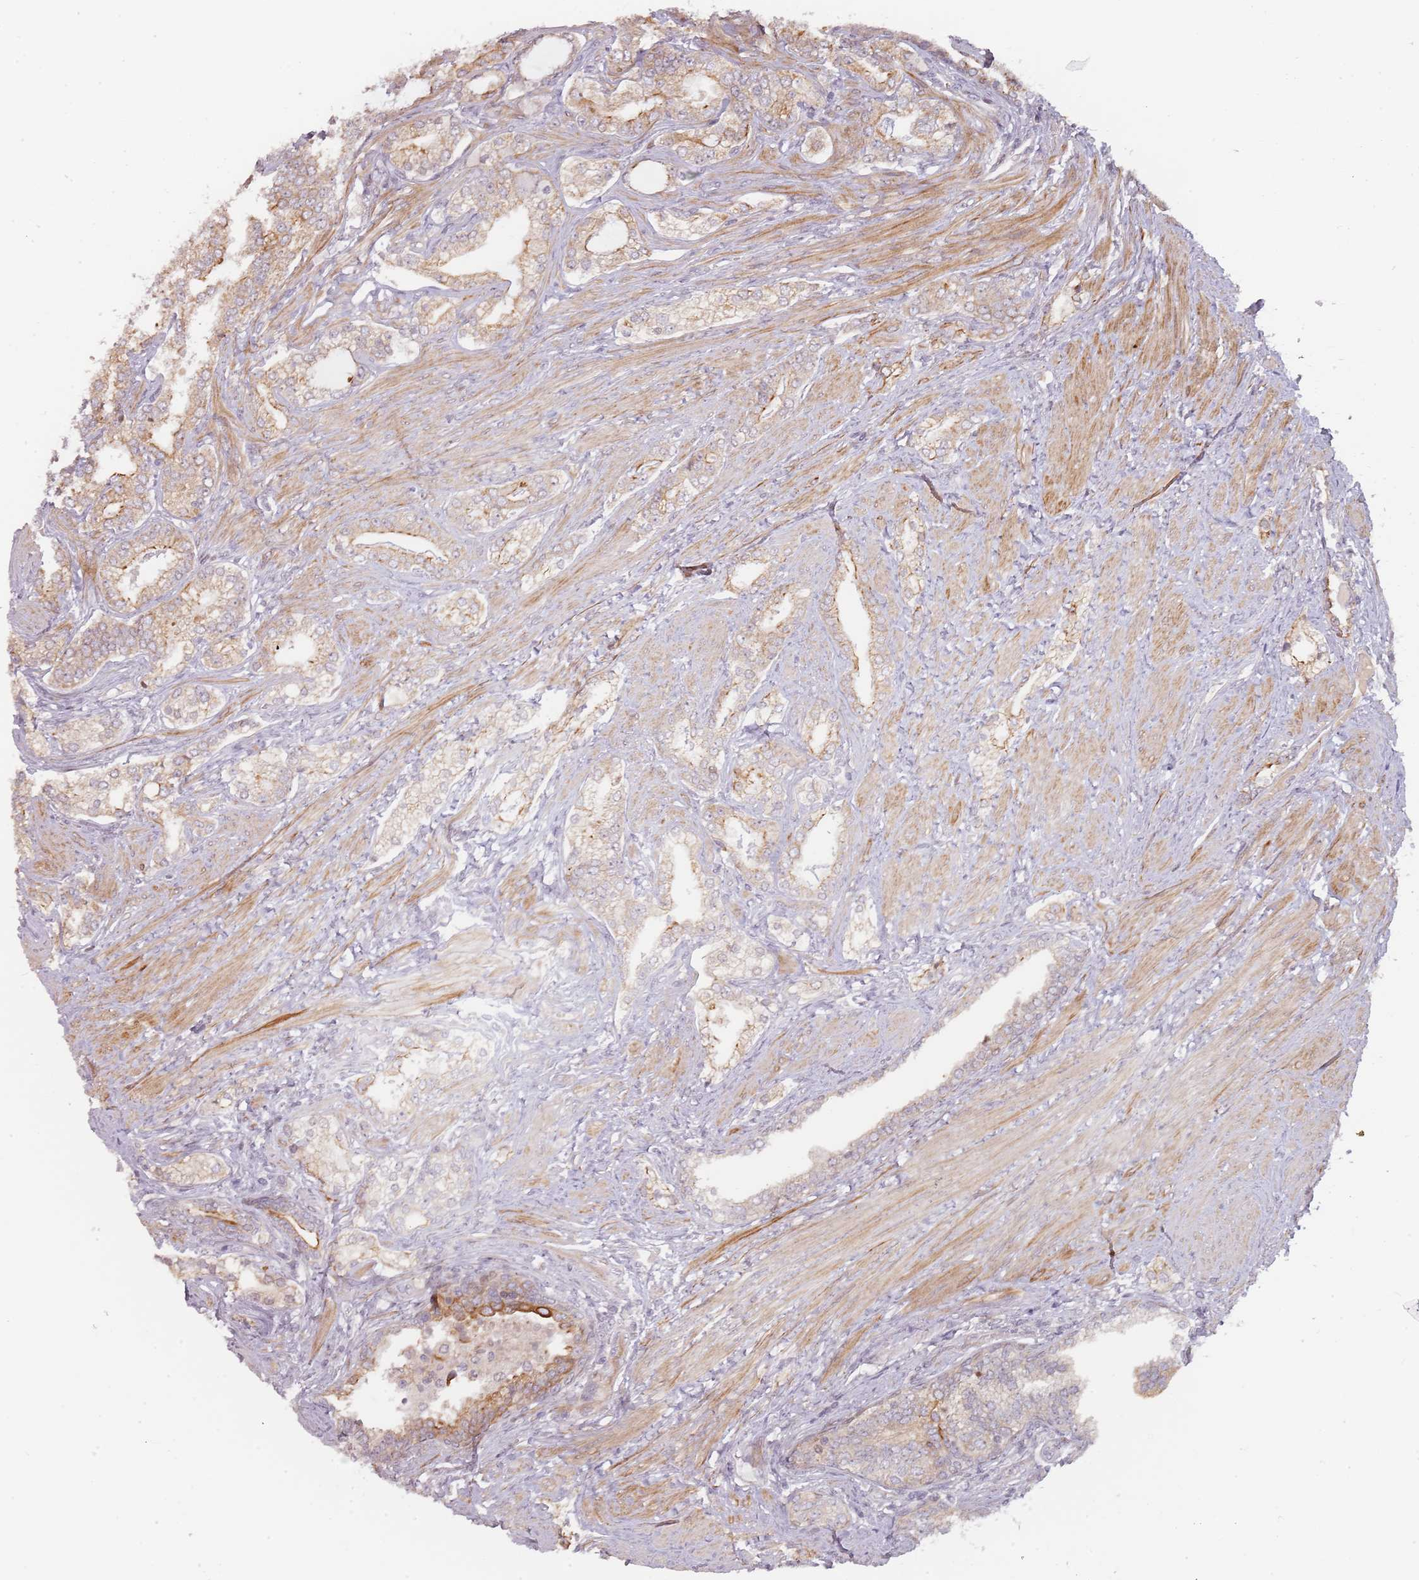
{"staining": {"intensity": "moderate", "quantity": "<25%", "location": "cytoplasmic/membranous"}, "tissue": "prostate cancer", "cell_type": "Tumor cells", "image_type": "cancer", "snomed": [{"axis": "morphology", "description": "Adenocarcinoma, High grade"}, {"axis": "topography", "description": "Prostate"}], "caption": "Immunohistochemistry (IHC) micrograph of human prostate cancer stained for a protein (brown), which reveals low levels of moderate cytoplasmic/membranous staining in about <25% of tumor cells.", "gene": "RPS6KA2", "patient": {"sex": "male", "age": 71}}